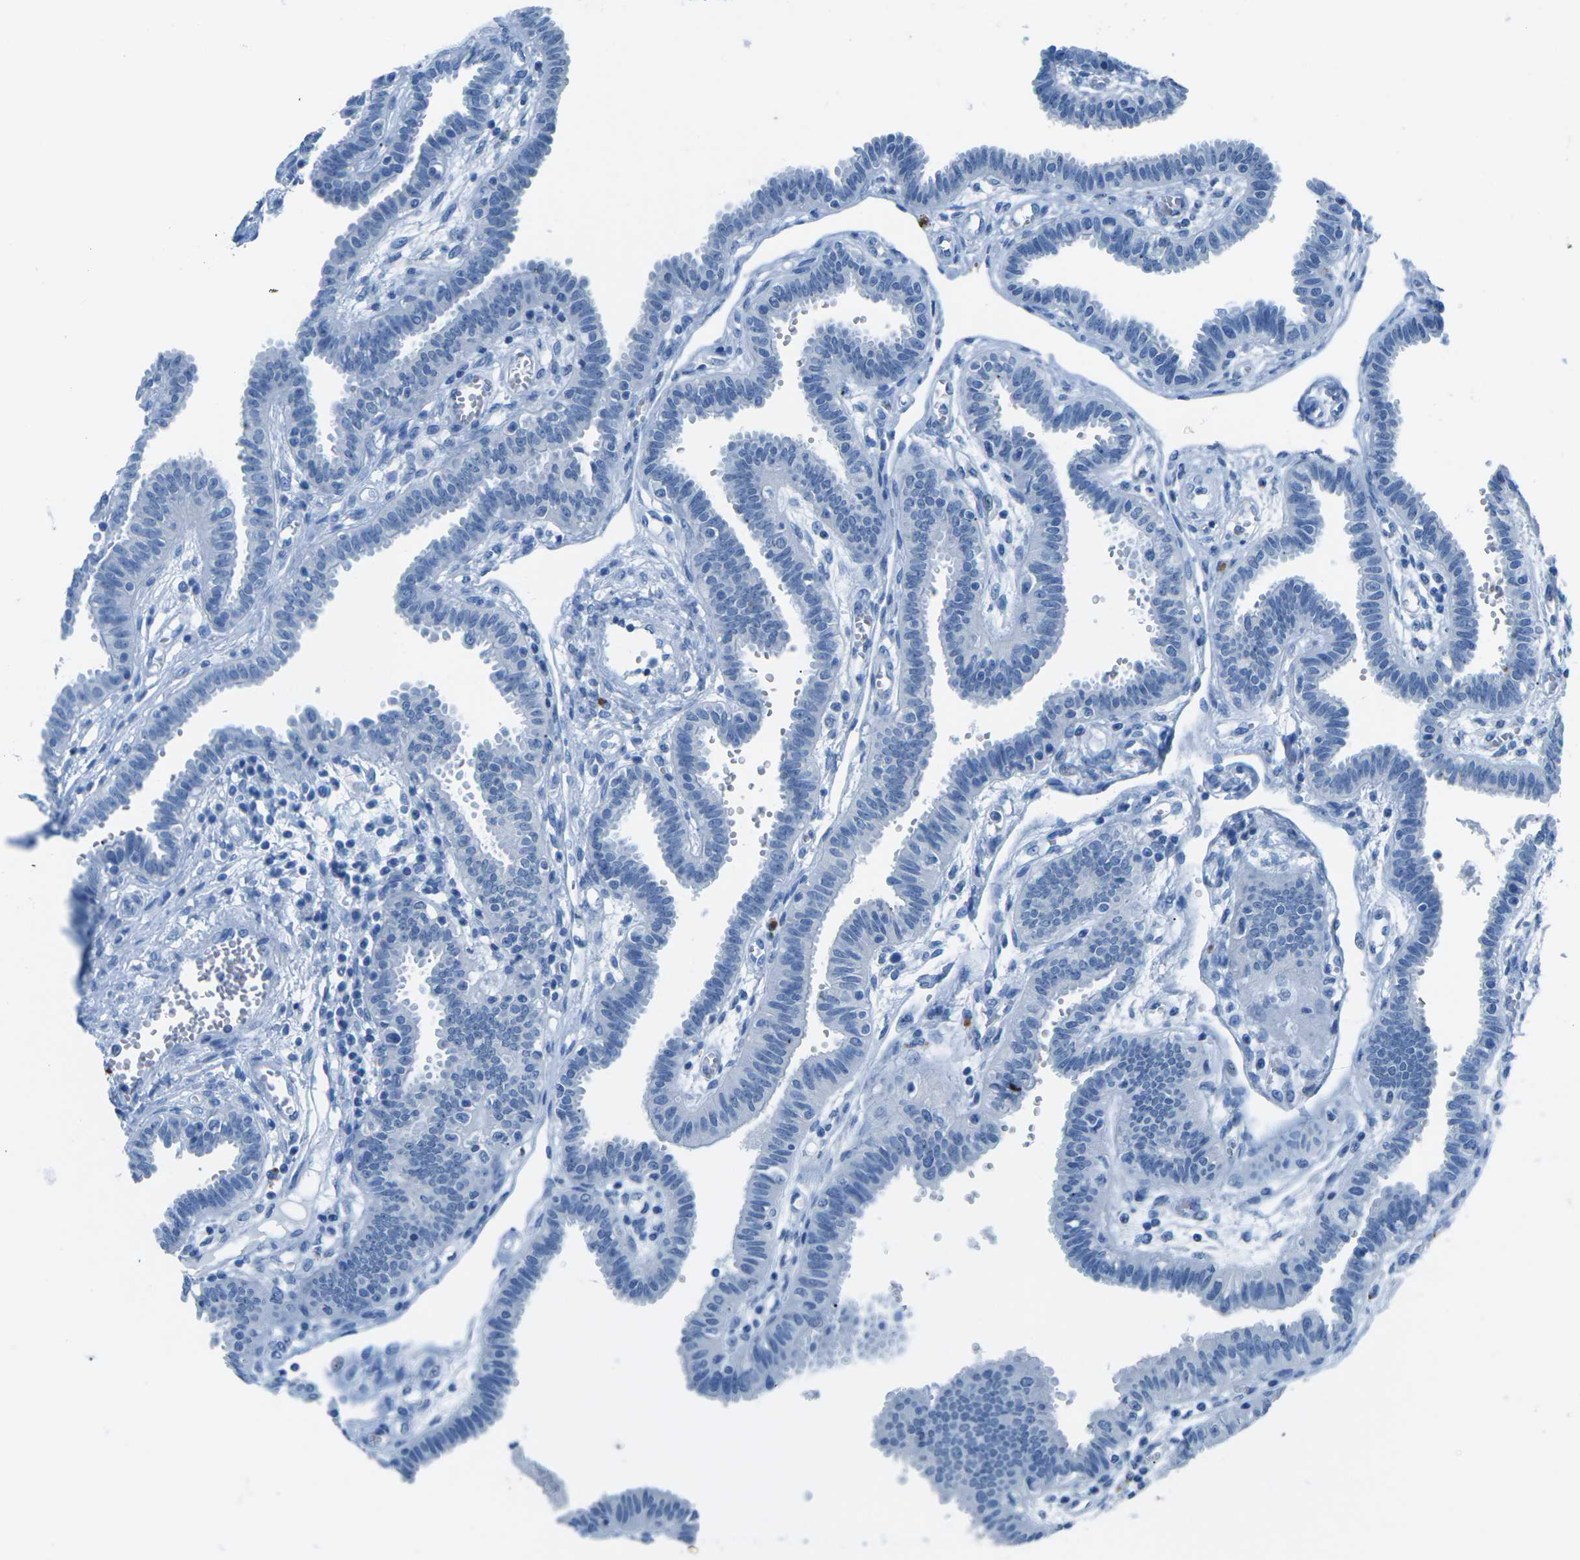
{"staining": {"intensity": "negative", "quantity": "none", "location": "none"}, "tissue": "fallopian tube", "cell_type": "Glandular cells", "image_type": "normal", "snomed": [{"axis": "morphology", "description": "Normal tissue, NOS"}, {"axis": "topography", "description": "Fallopian tube"}], "caption": "Fallopian tube stained for a protein using immunohistochemistry (IHC) displays no staining glandular cells.", "gene": "MYH8", "patient": {"sex": "female", "age": 32}}